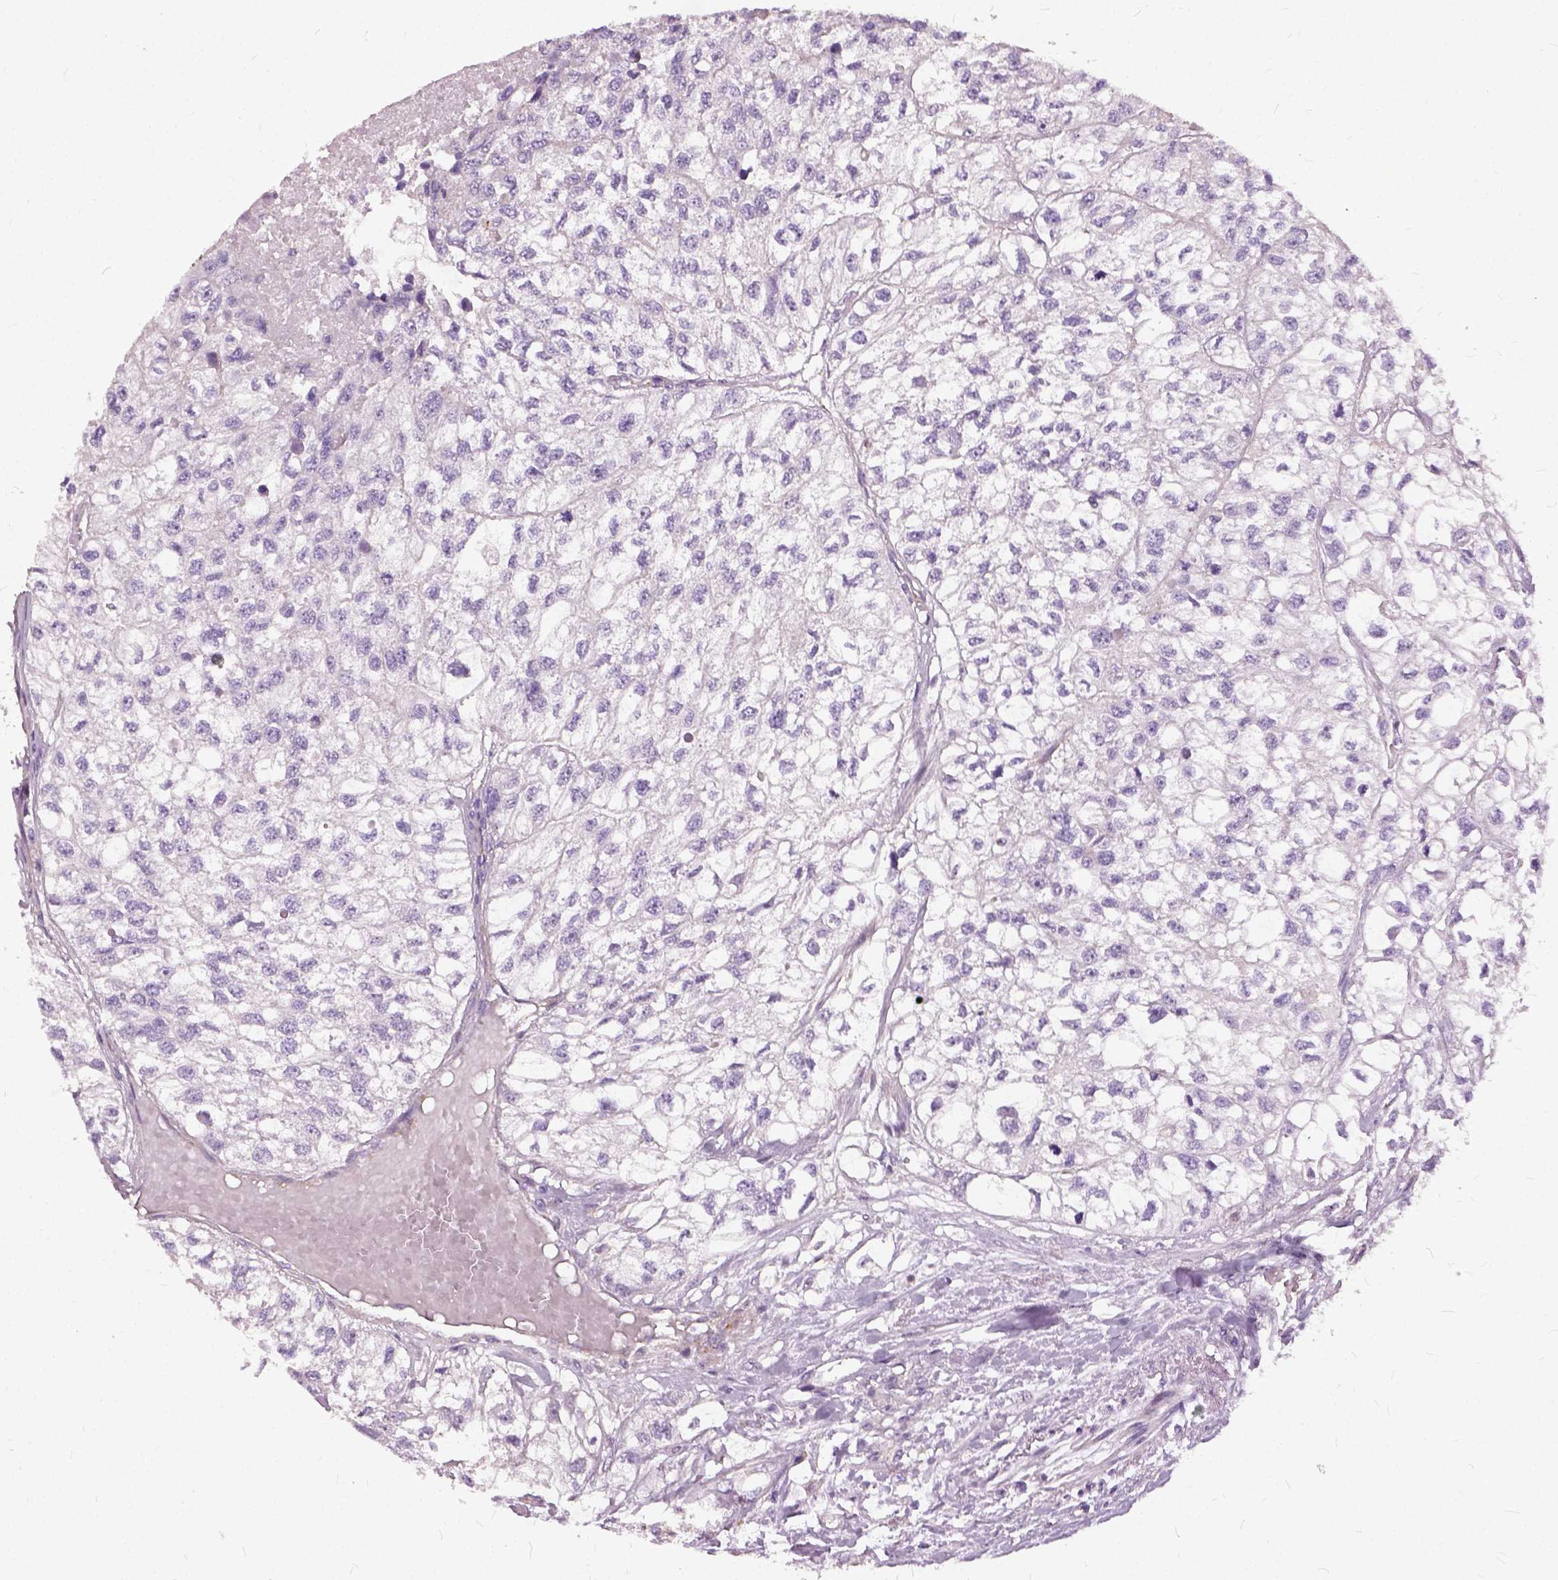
{"staining": {"intensity": "negative", "quantity": "none", "location": "none"}, "tissue": "renal cancer", "cell_type": "Tumor cells", "image_type": "cancer", "snomed": [{"axis": "morphology", "description": "Adenocarcinoma, NOS"}, {"axis": "topography", "description": "Kidney"}], "caption": "Histopathology image shows no significant protein positivity in tumor cells of renal adenocarcinoma.", "gene": "ILRUN", "patient": {"sex": "male", "age": 56}}